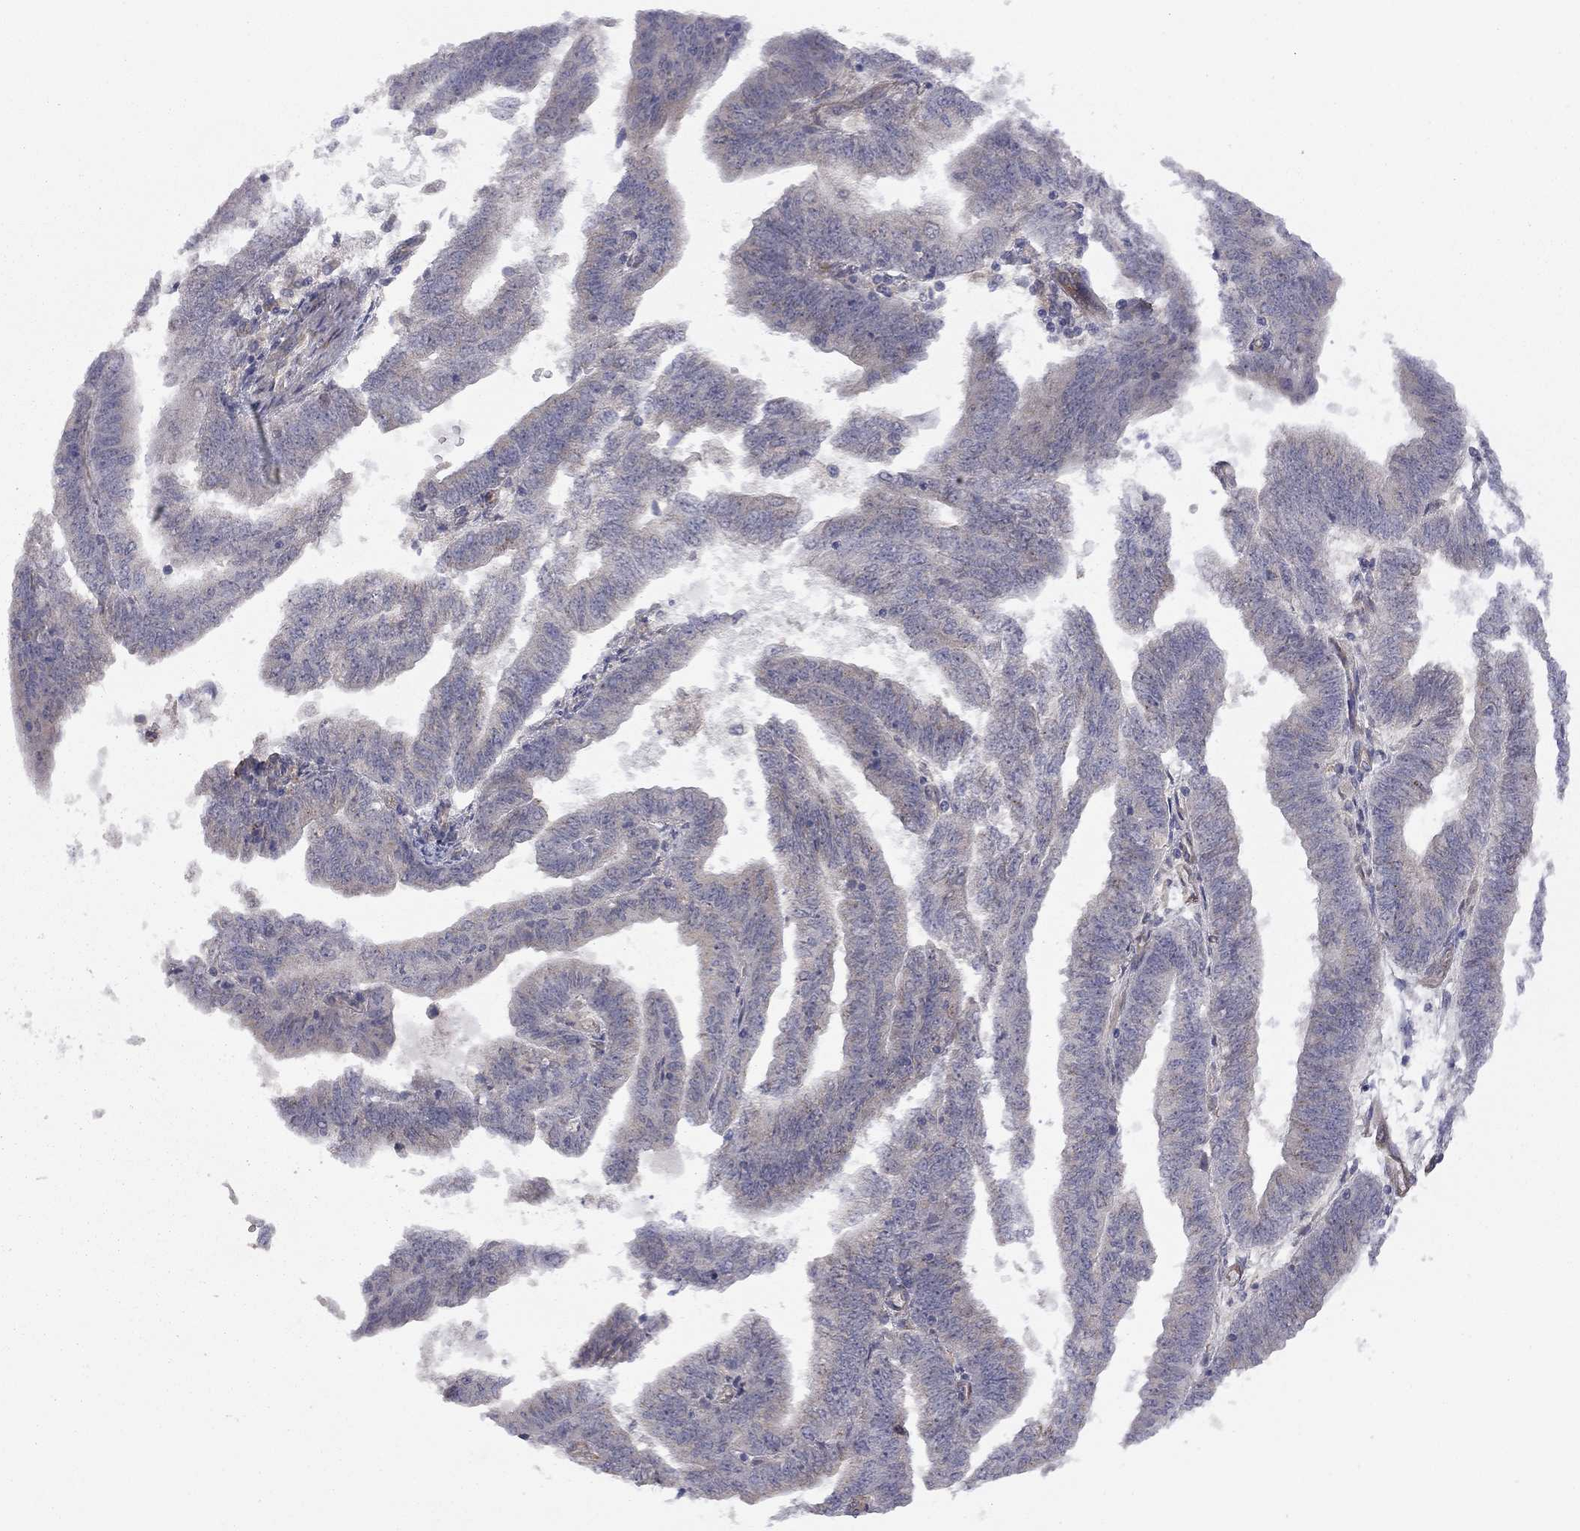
{"staining": {"intensity": "negative", "quantity": "none", "location": "none"}, "tissue": "endometrial cancer", "cell_type": "Tumor cells", "image_type": "cancer", "snomed": [{"axis": "morphology", "description": "Adenocarcinoma, NOS"}, {"axis": "topography", "description": "Endometrium"}], "caption": "The IHC histopathology image has no significant expression in tumor cells of endometrial cancer (adenocarcinoma) tissue. (Immunohistochemistry, brightfield microscopy, high magnification).", "gene": "EXOC3L2", "patient": {"sex": "female", "age": 82}}